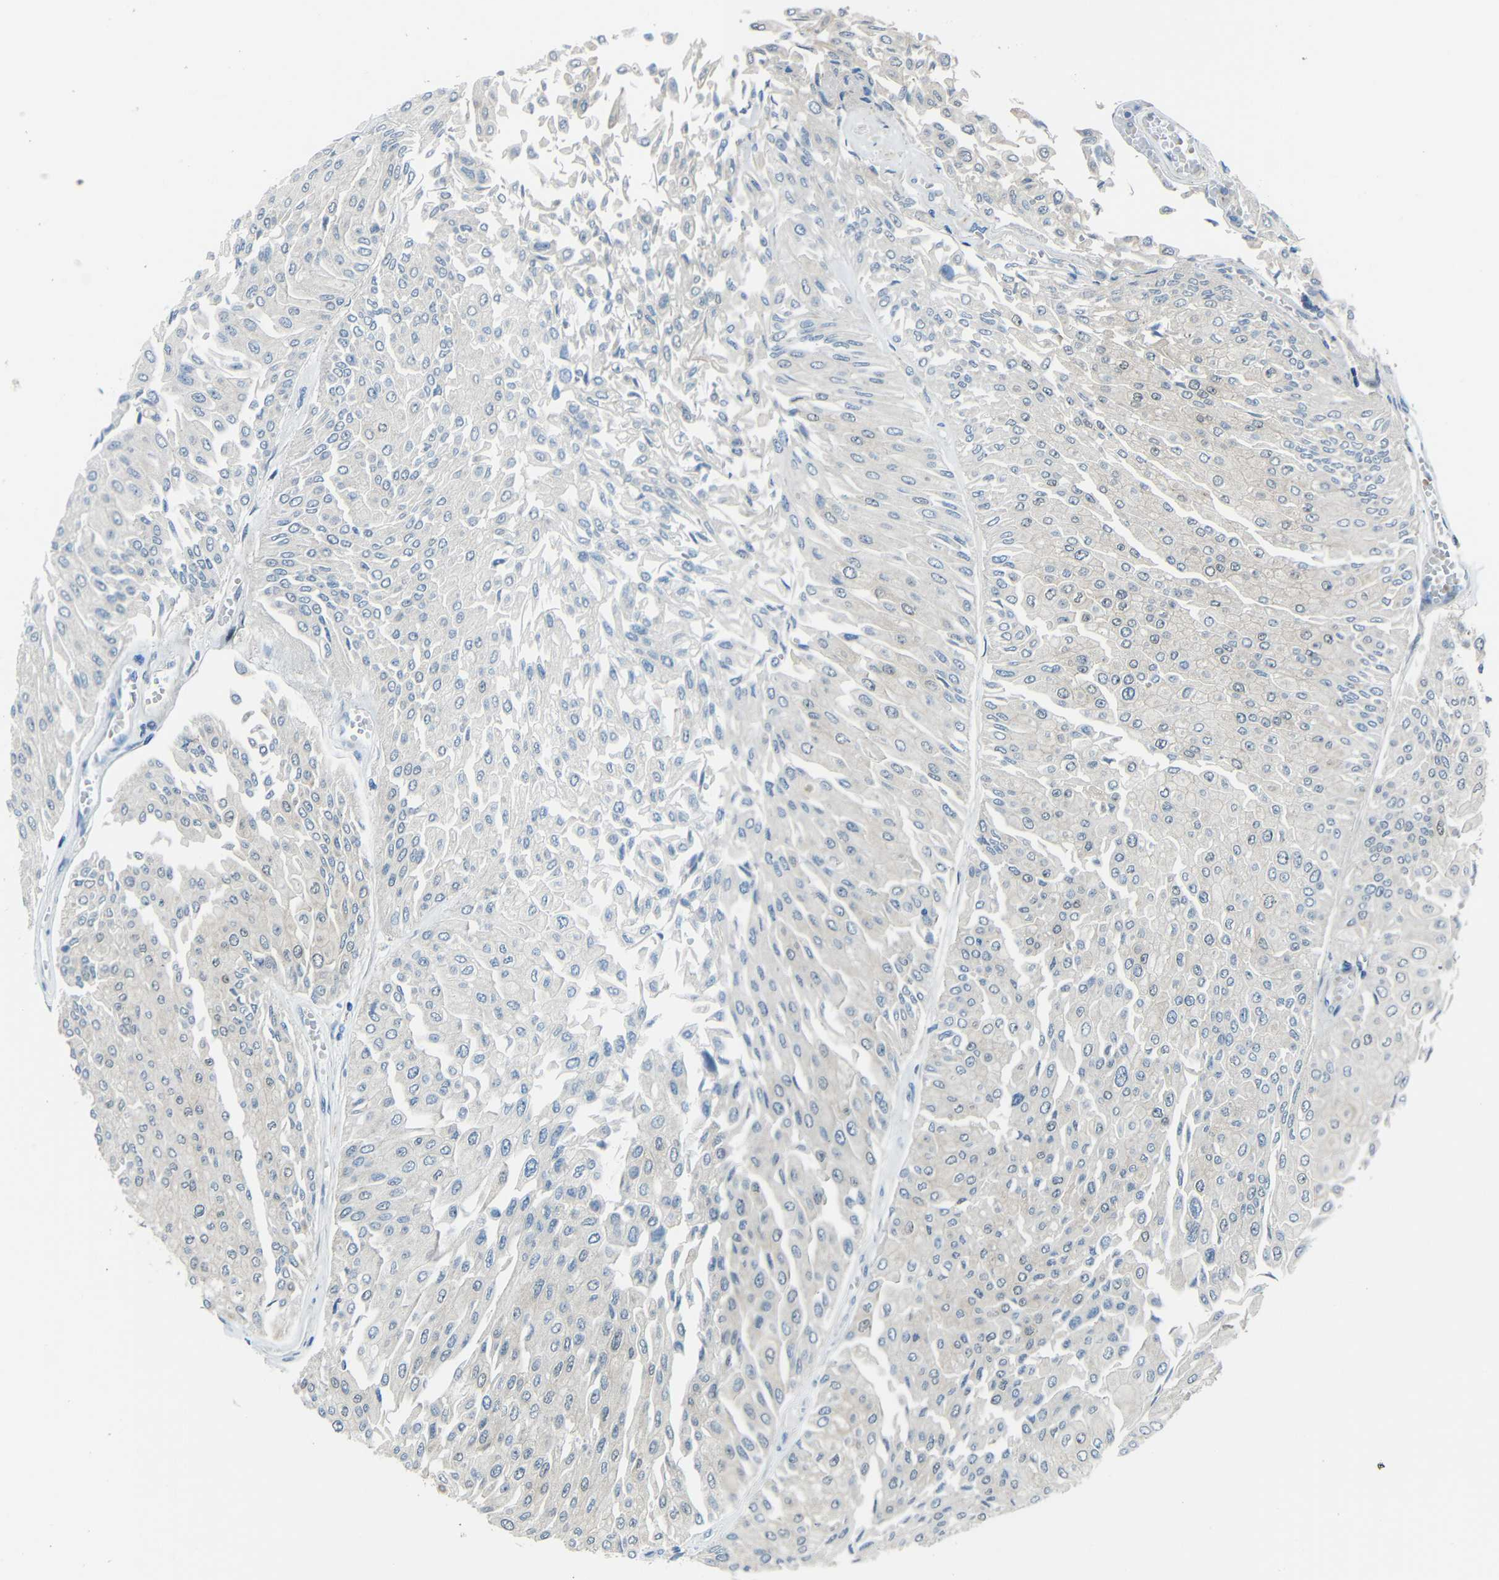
{"staining": {"intensity": "negative", "quantity": "none", "location": "none"}, "tissue": "urothelial cancer", "cell_type": "Tumor cells", "image_type": "cancer", "snomed": [{"axis": "morphology", "description": "Urothelial carcinoma, Low grade"}, {"axis": "topography", "description": "Urinary bladder"}], "caption": "The IHC image has no significant expression in tumor cells of low-grade urothelial carcinoma tissue.", "gene": "DCLK1", "patient": {"sex": "male", "age": 67}}